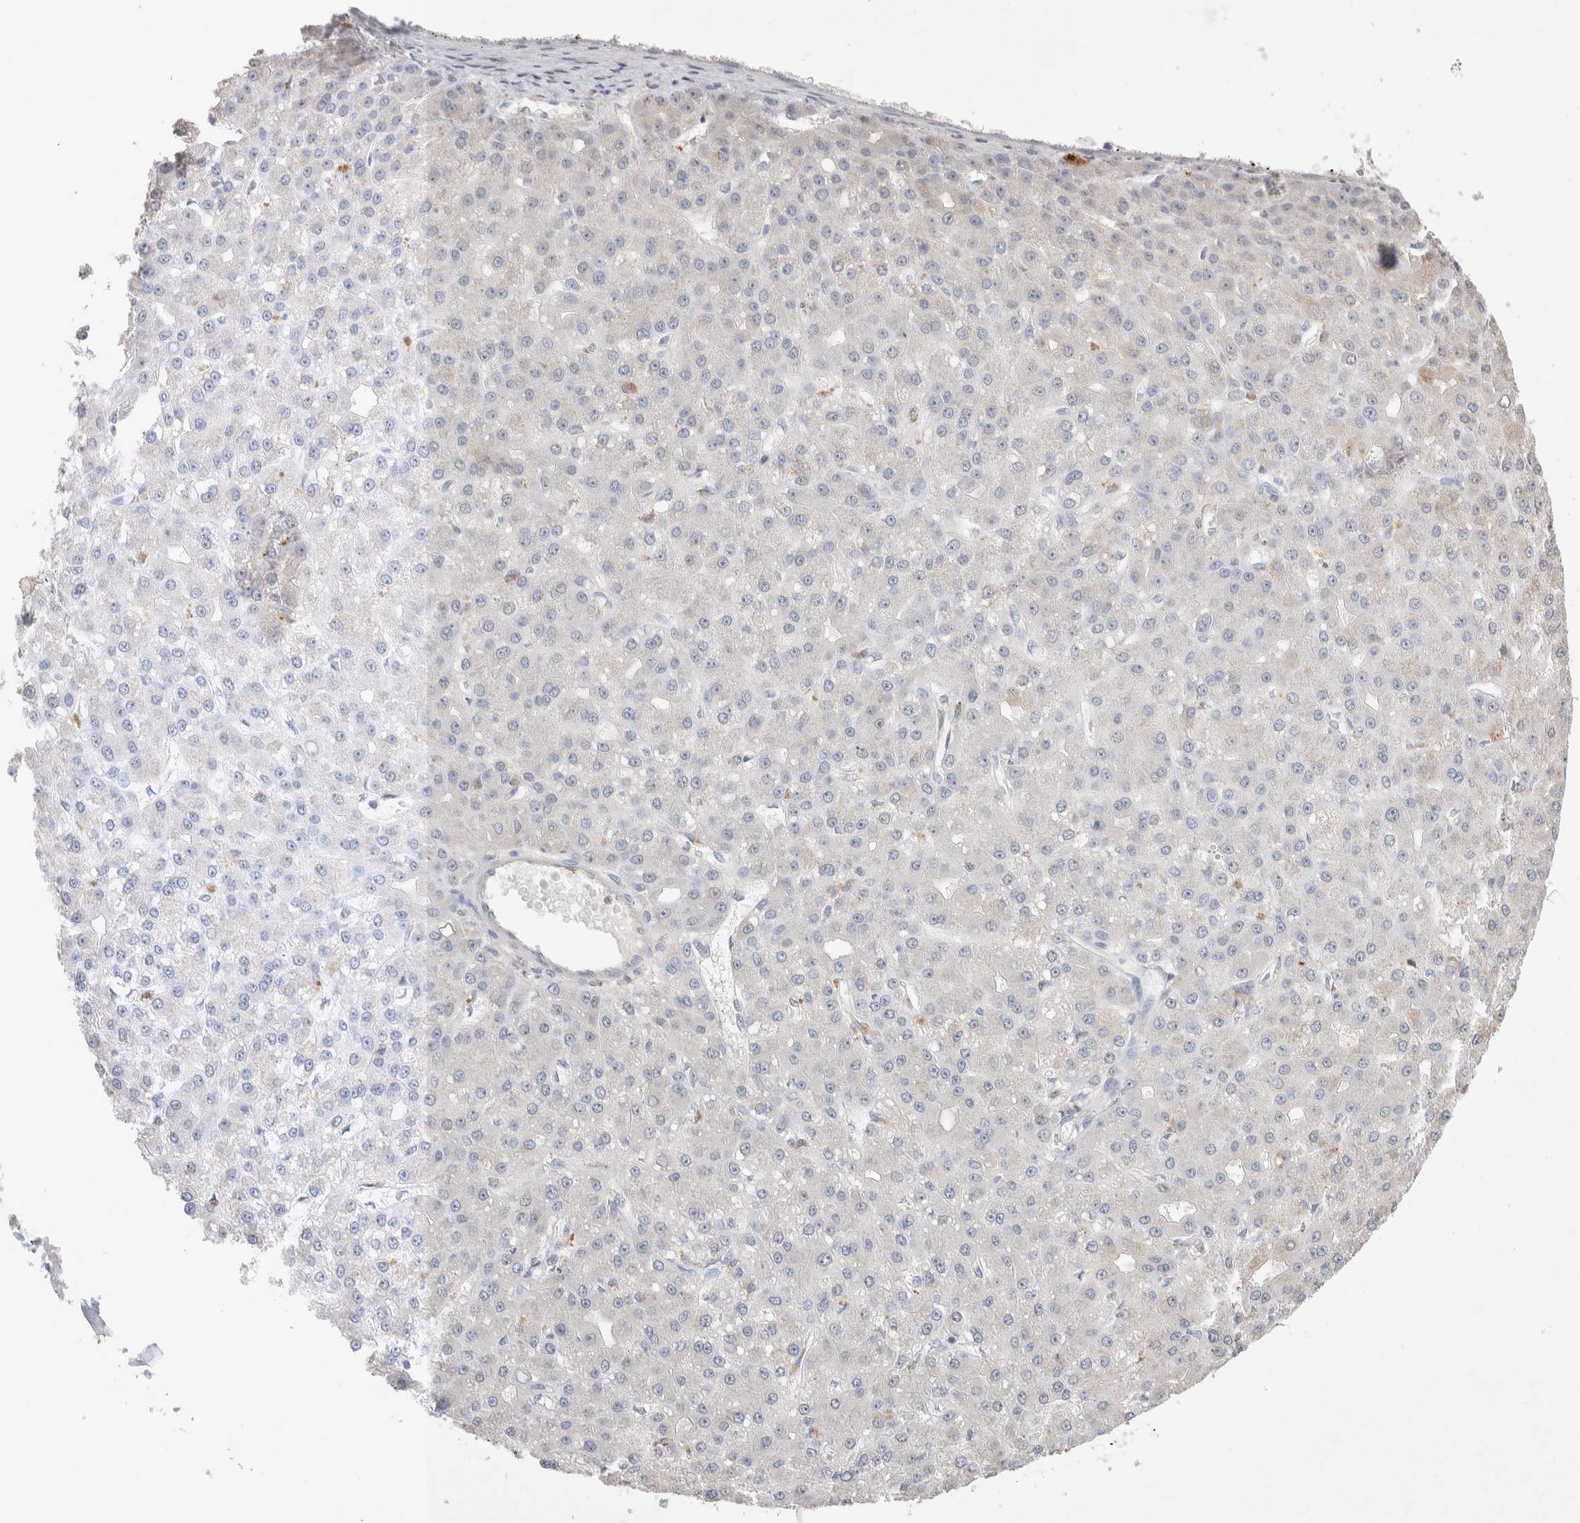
{"staining": {"intensity": "negative", "quantity": "none", "location": "none"}, "tissue": "liver cancer", "cell_type": "Tumor cells", "image_type": "cancer", "snomed": [{"axis": "morphology", "description": "Carcinoma, Hepatocellular, NOS"}, {"axis": "topography", "description": "Liver"}], "caption": "Liver cancer was stained to show a protein in brown. There is no significant staining in tumor cells.", "gene": "FFAR2", "patient": {"sex": "male", "age": 67}}